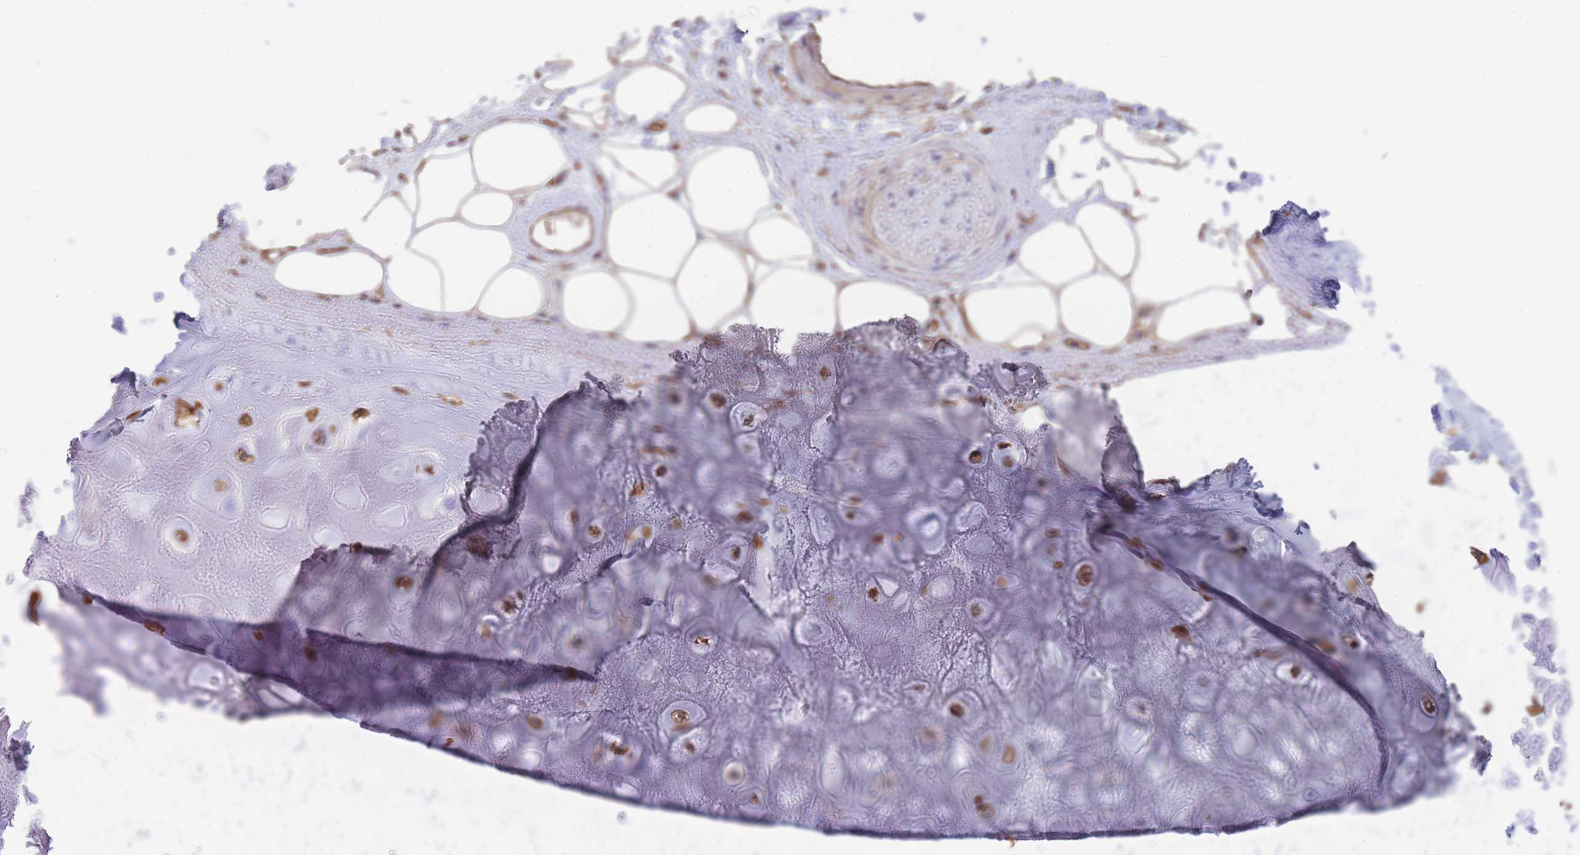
{"staining": {"intensity": "negative", "quantity": "none", "location": "none"}, "tissue": "adipose tissue", "cell_type": "Adipocytes", "image_type": "normal", "snomed": [{"axis": "morphology", "description": "Normal tissue, NOS"}, {"axis": "topography", "description": "Cartilage tissue"}], "caption": "High magnification brightfield microscopy of unremarkable adipose tissue stained with DAB (brown) and counterstained with hematoxylin (blue): adipocytes show no significant positivity. The staining is performed using DAB (3,3'-diaminobenzidine) brown chromogen with nuclei counter-stained in using hematoxylin.", "gene": "ANKRD53", "patient": {"sex": "male", "age": 81}}